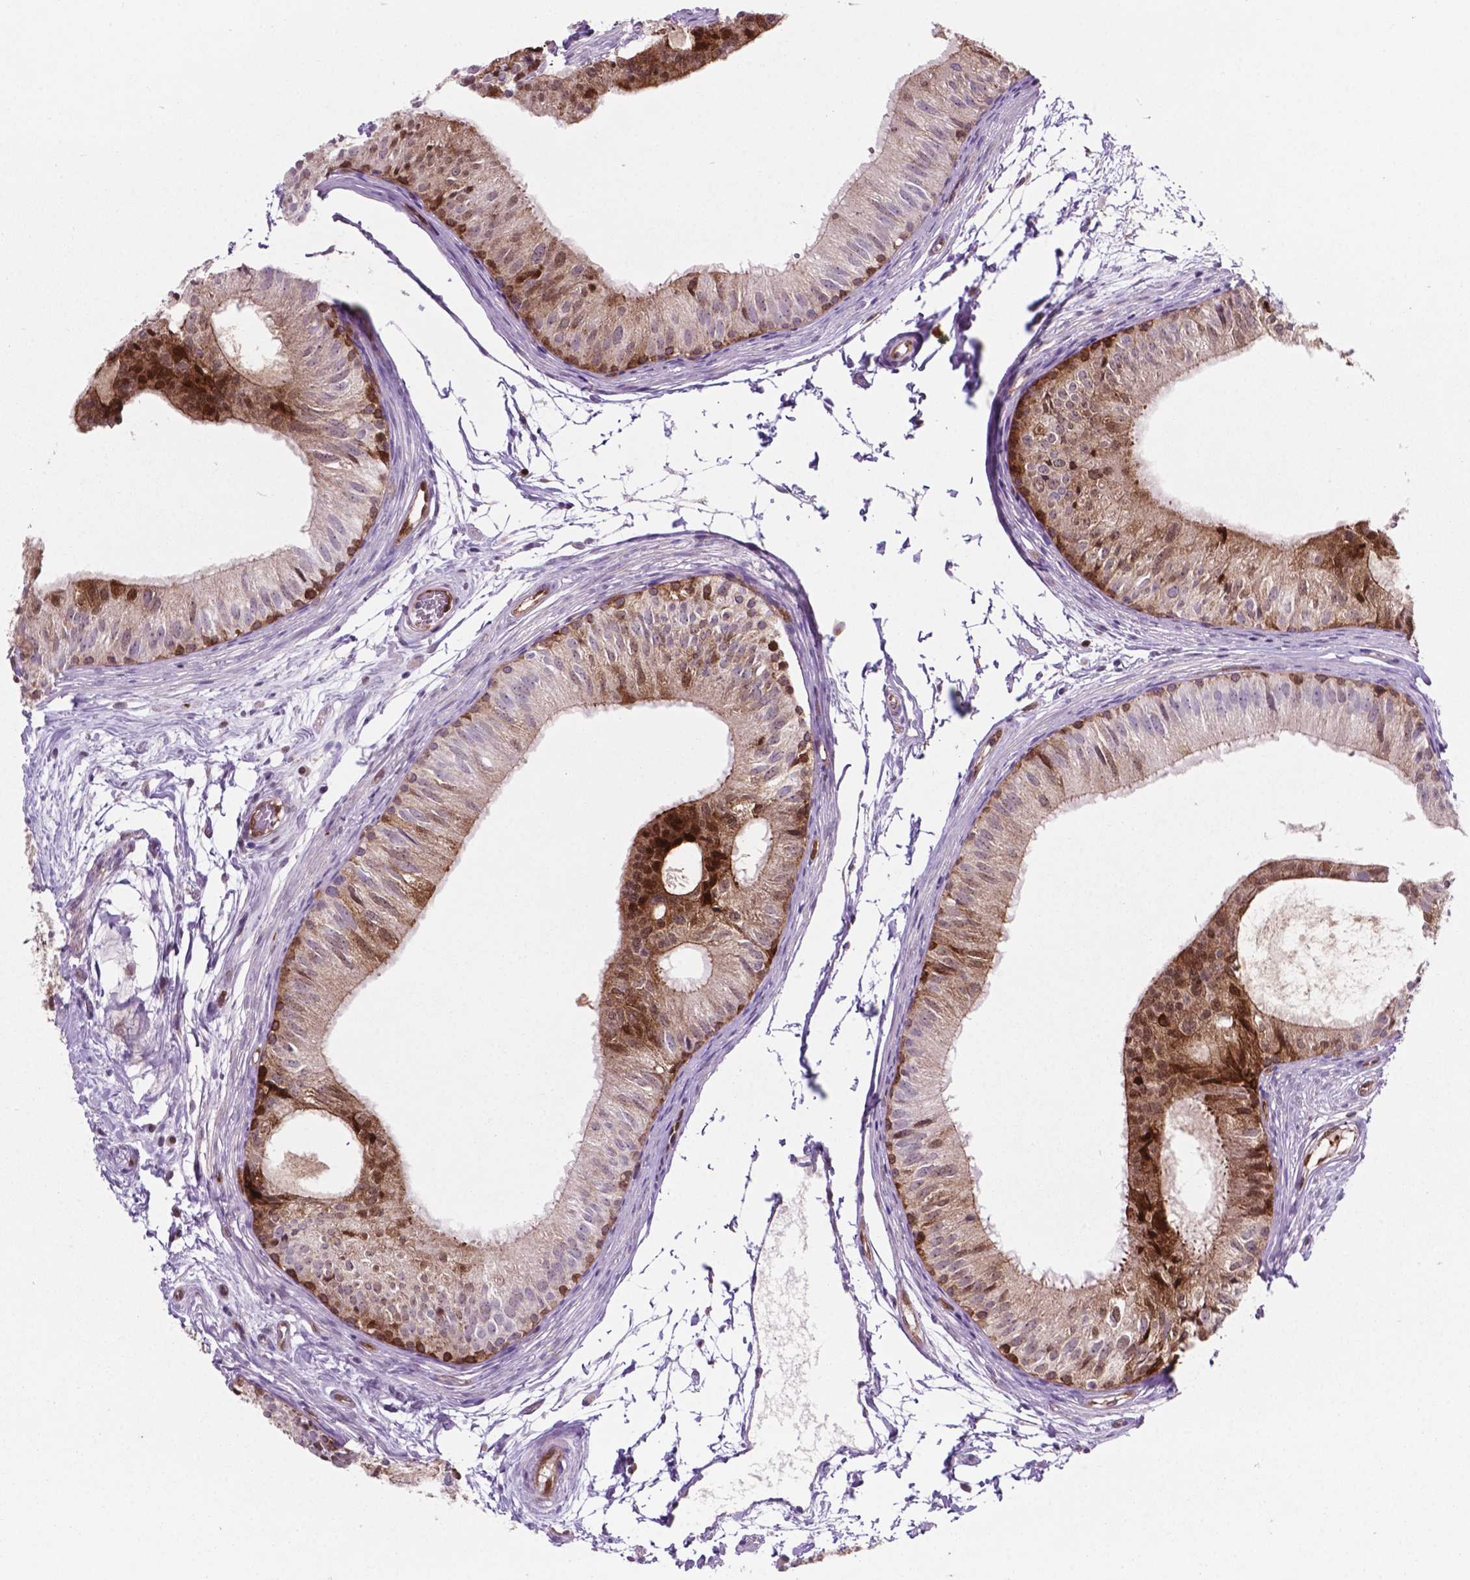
{"staining": {"intensity": "moderate", "quantity": "<25%", "location": "cytoplasmic/membranous"}, "tissue": "epididymis", "cell_type": "Glandular cells", "image_type": "normal", "snomed": [{"axis": "morphology", "description": "Normal tissue, NOS"}, {"axis": "topography", "description": "Epididymis"}], "caption": "Protein expression analysis of normal epididymis exhibits moderate cytoplasmic/membranous positivity in approximately <25% of glandular cells.", "gene": "LDHA", "patient": {"sex": "male", "age": 25}}